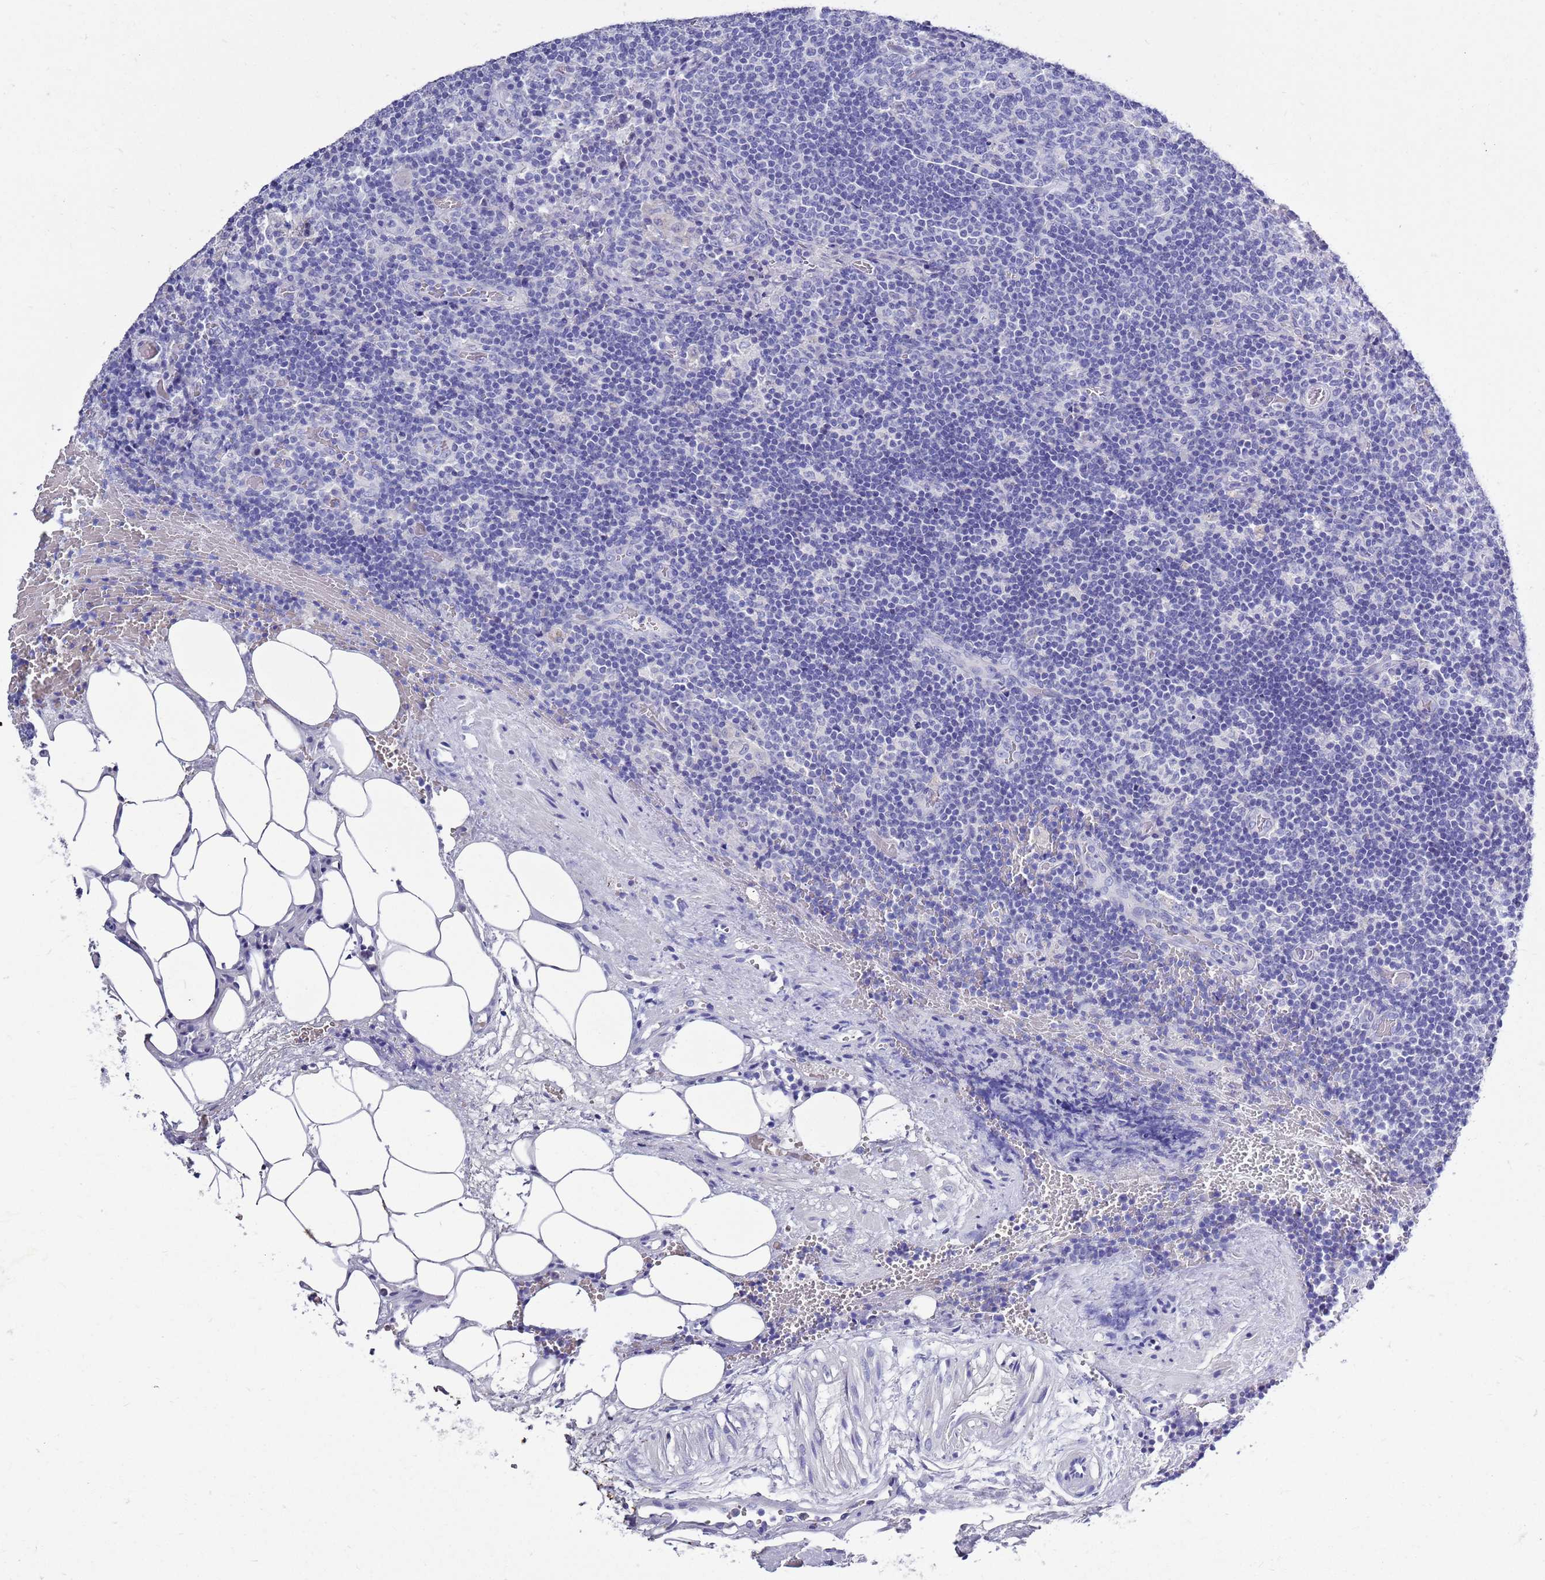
{"staining": {"intensity": "negative", "quantity": "none", "location": "none"}, "tissue": "lymph node", "cell_type": "Germinal center cells", "image_type": "normal", "snomed": [{"axis": "morphology", "description": "Normal tissue, NOS"}, {"axis": "topography", "description": "Lymph node"}], "caption": "Germinal center cells show no significant protein positivity in normal lymph node. Nuclei are stained in blue.", "gene": "MTMR2", "patient": {"sex": "male", "age": 58}}